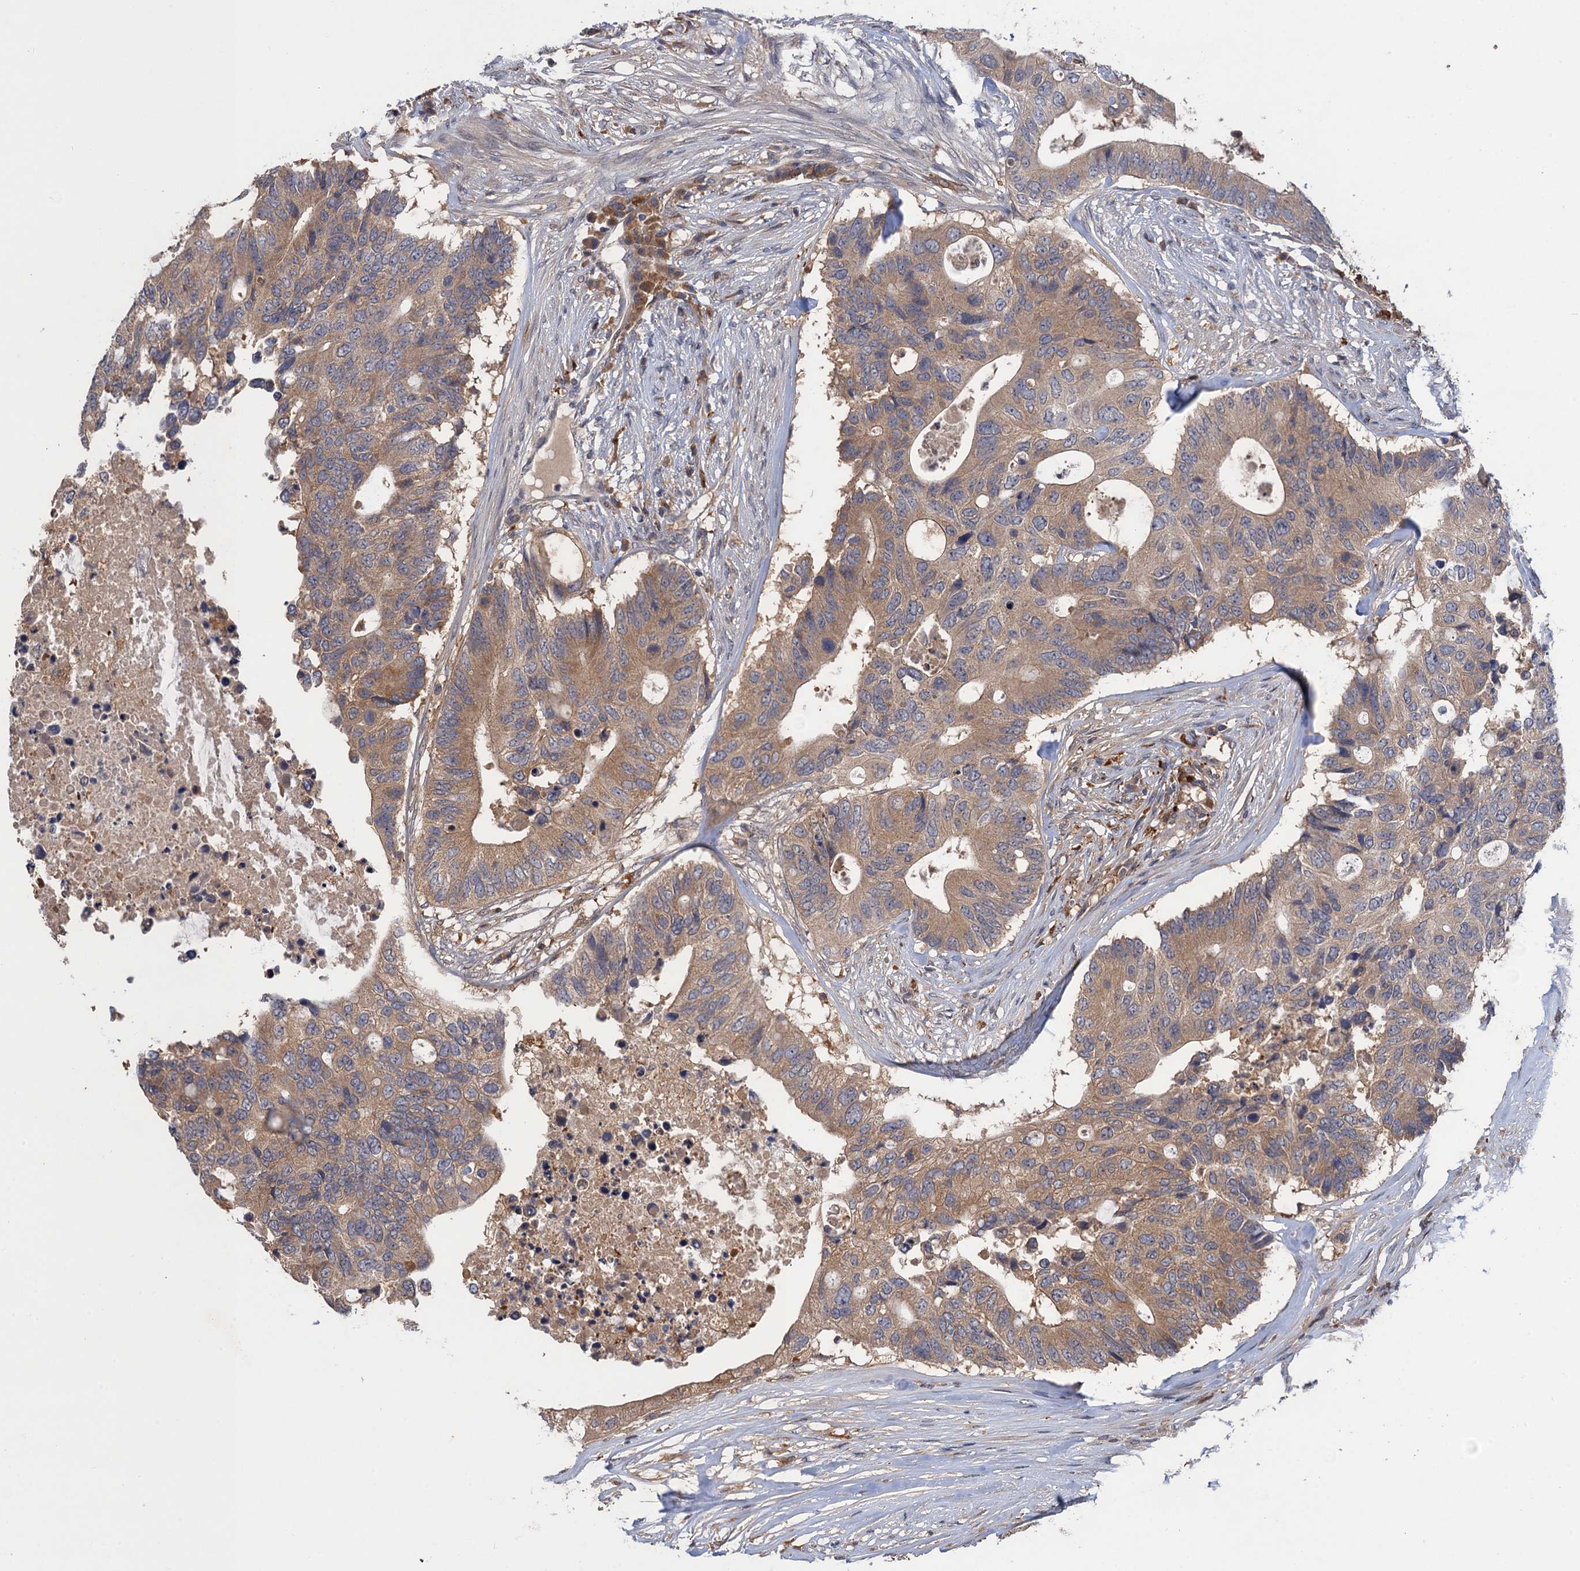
{"staining": {"intensity": "moderate", "quantity": ">75%", "location": "cytoplasmic/membranous"}, "tissue": "colorectal cancer", "cell_type": "Tumor cells", "image_type": "cancer", "snomed": [{"axis": "morphology", "description": "Adenocarcinoma, NOS"}, {"axis": "topography", "description": "Colon"}], "caption": "Immunohistochemical staining of colorectal cancer displays medium levels of moderate cytoplasmic/membranous positivity in about >75% of tumor cells.", "gene": "NEK8", "patient": {"sex": "male", "age": 71}}